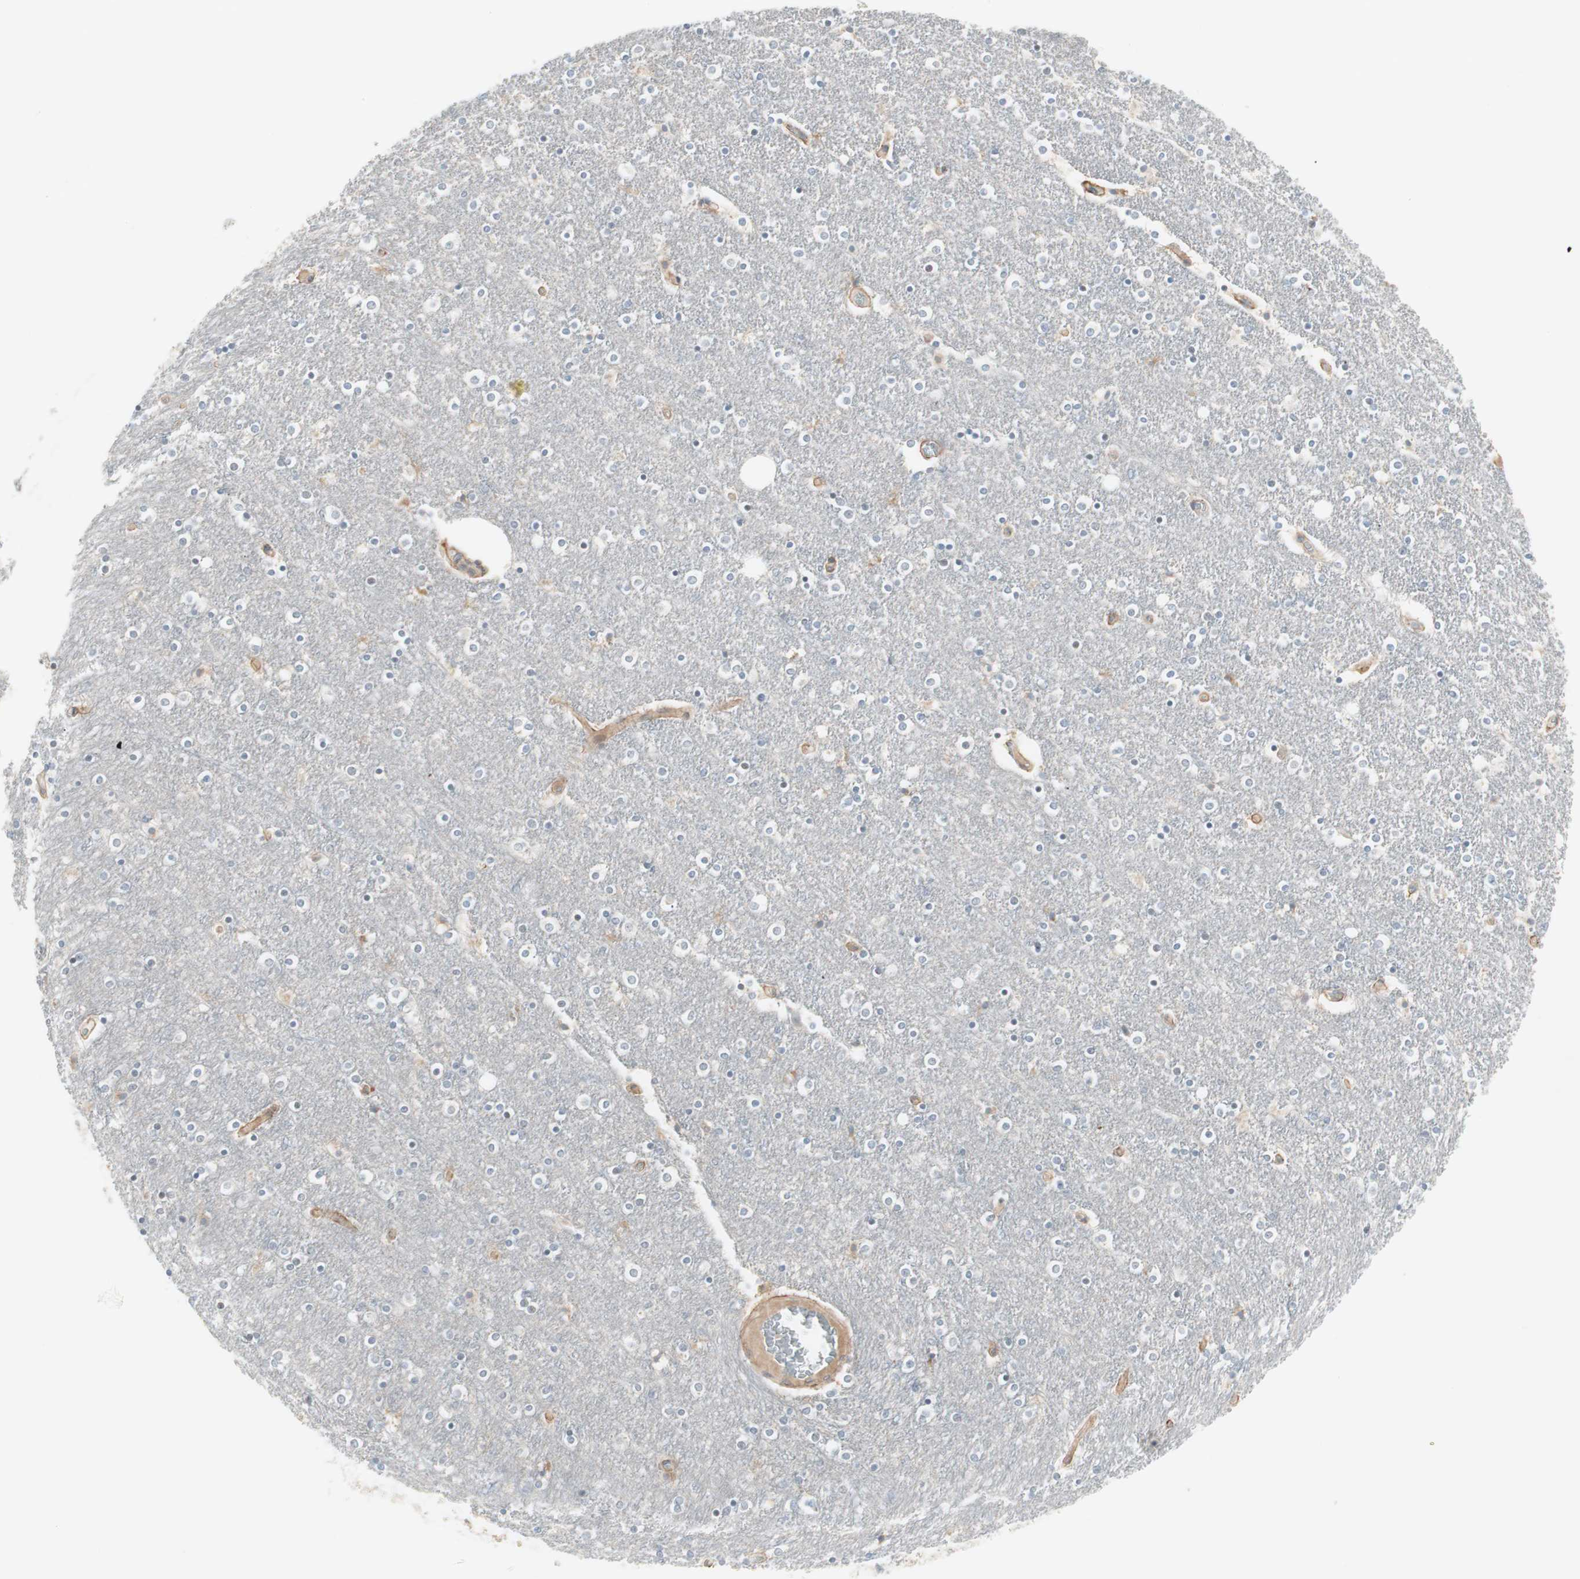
{"staining": {"intensity": "weak", "quantity": "25%-75%", "location": "cytoplasmic/membranous"}, "tissue": "caudate", "cell_type": "Glial cells", "image_type": "normal", "snomed": [{"axis": "morphology", "description": "Normal tissue, NOS"}, {"axis": "topography", "description": "Lateral ventricle wall"}], "caption": "Immunohistochemistry (IHC) of benign caudate exhibits low levels of weak cytoplasmic/membranous staining in approximately 25%-75% of glial cells. Ihc stains the protein in brown and the nuclei are stained blue.", "gene": "ITGB4", "patient": {"sex": "female", "age": 54}}